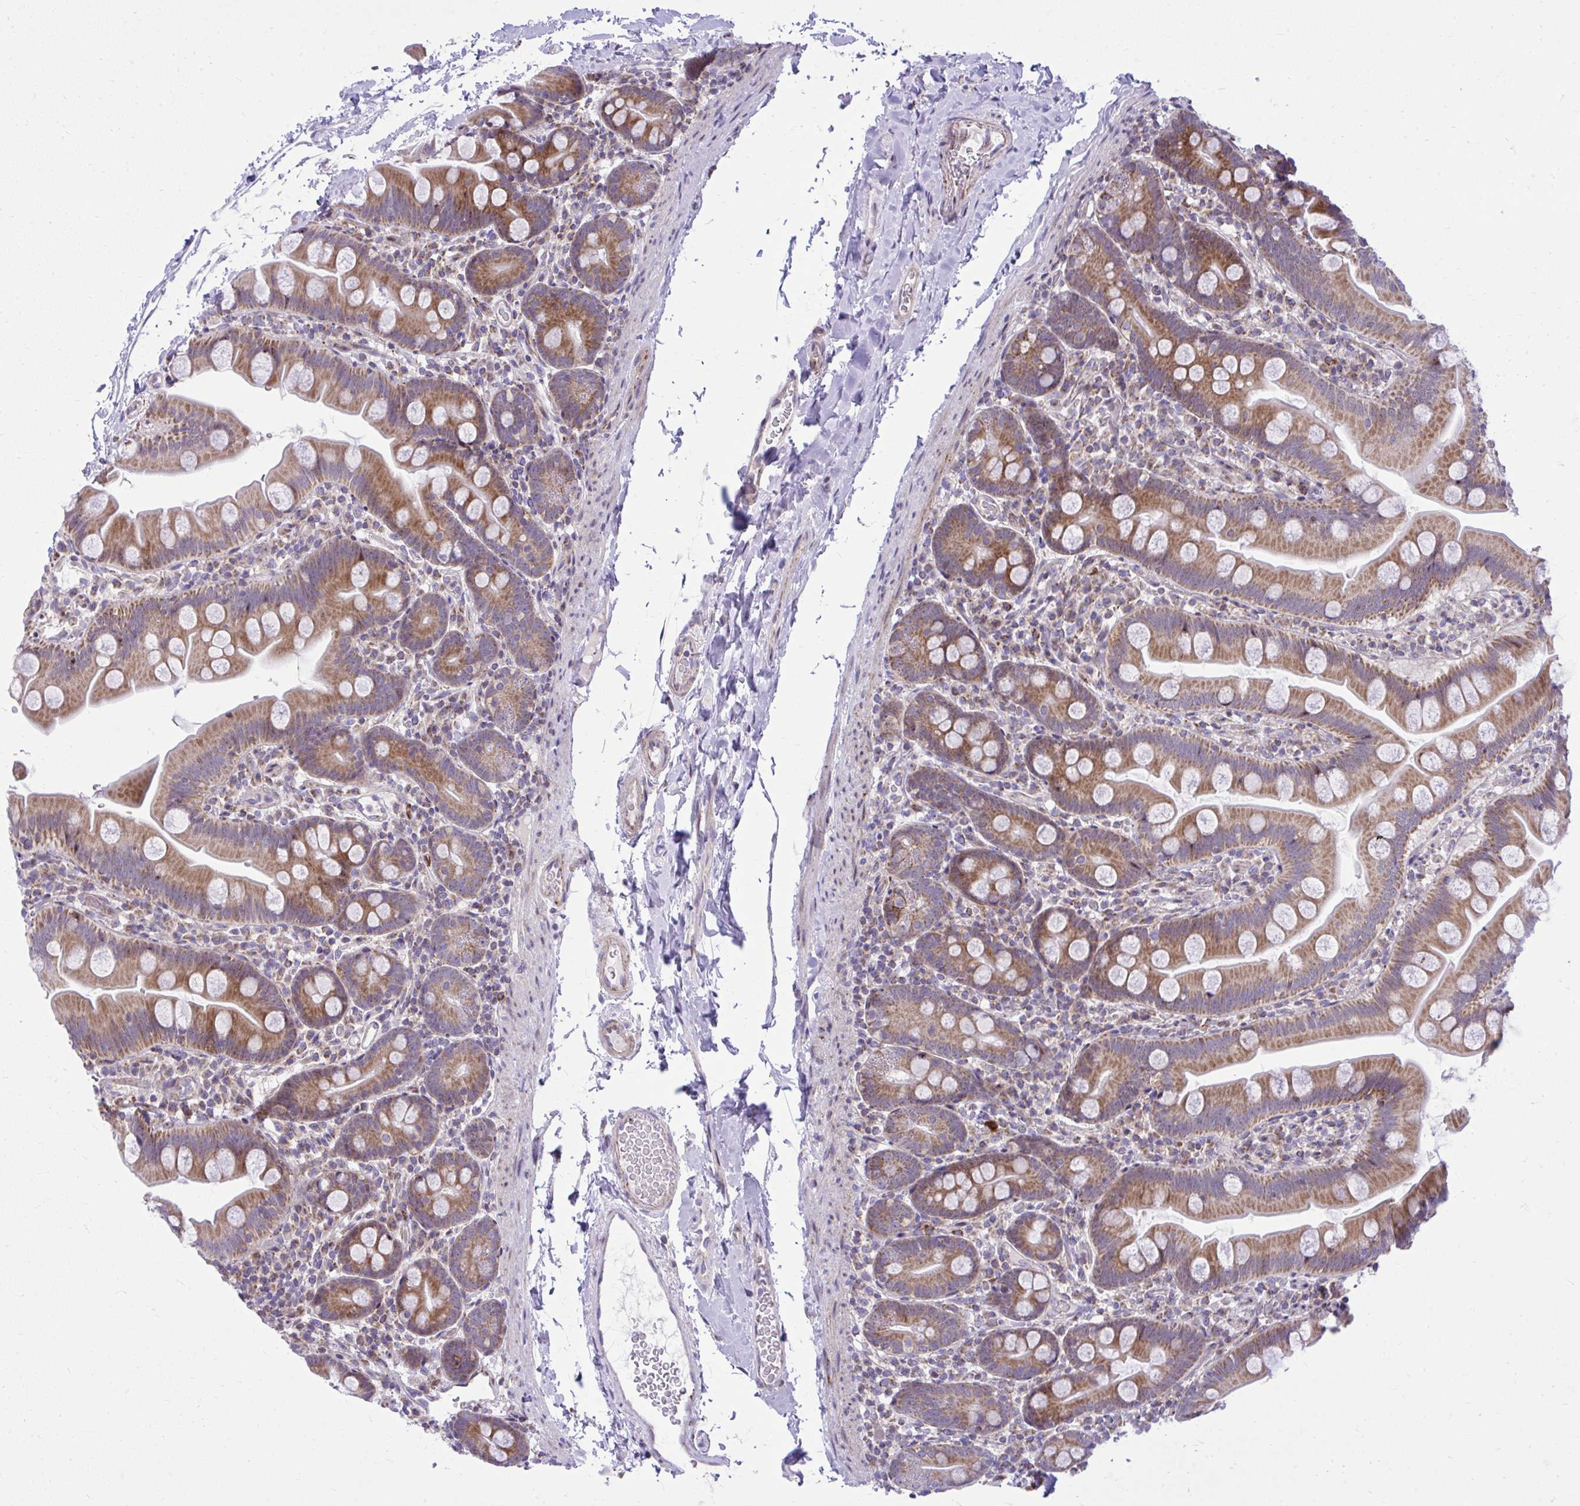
{"staining": {"intensity": "moderate", "quantity": ">75%", "location": "cytoplasmic/membranous"}, "tissue": "small intestine", "cell_type": "Glandular cells", "image_type": "normal", "snomed": [{"axis": "morphology", "description": "Normal tissue, NOS"}, {"axis": "topography", "description": "Small intestine"}], "caption": "Brown immunohistochemical staining in normal human small intestine exhibits moderate cytoplasmic/membranous positivity in approximately >75% of glandular cells. Using DAB (brown) and hematoxylin (blue) stains, captured at high magnification using brightfield microscopy.", "gene": "GPRIN3", "patient": {"sex": "female", "age": 68}}